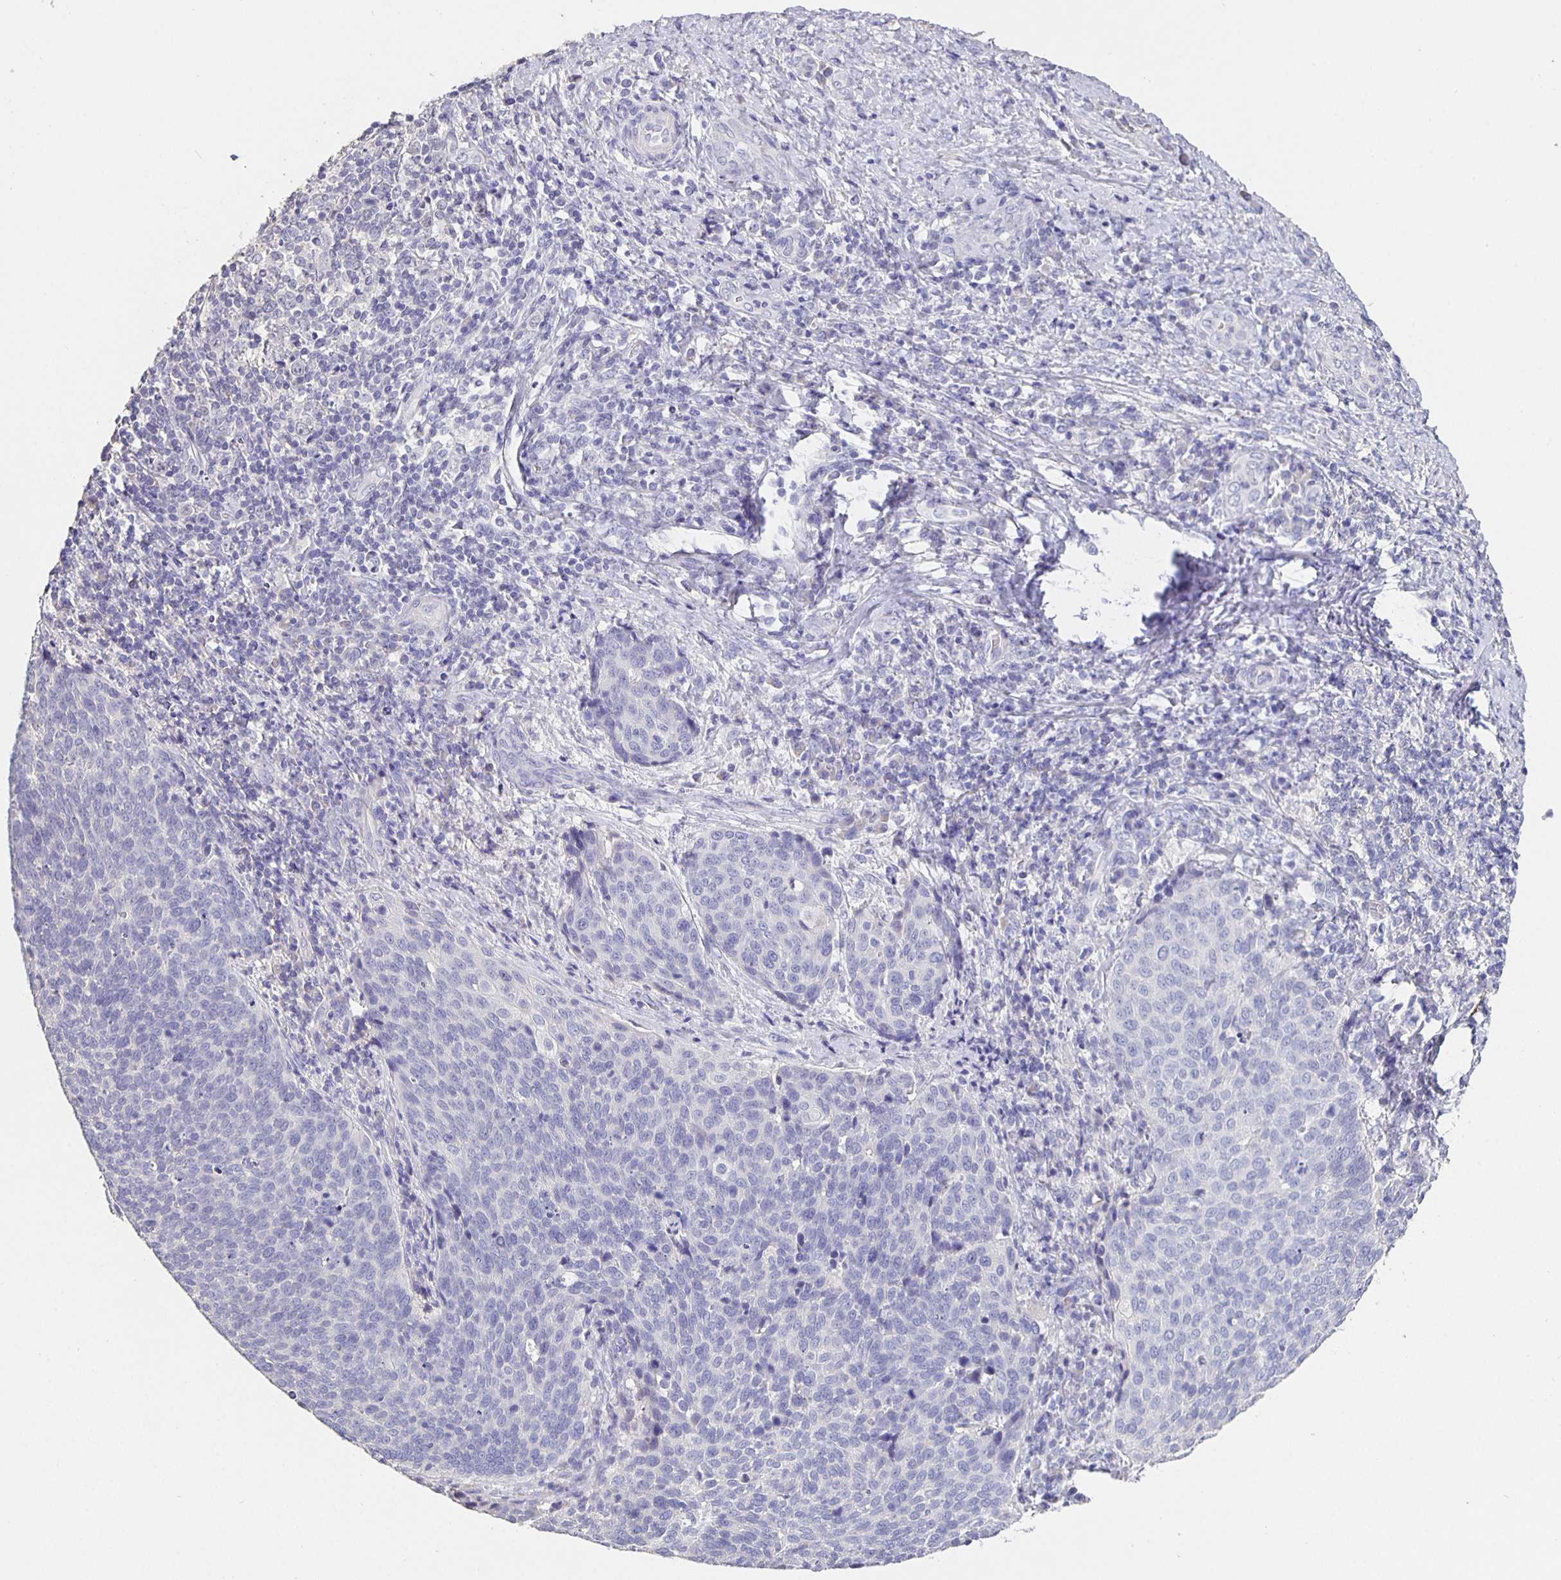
{"staining": {"intensity": "negative", "quantity": "none", "location": "none"}, "tissue": "cervical cancer", "cell_type": "Tumor cells", "image_type": "cancer", "snomed": [{"axis": "morphology", "description": "Squamous cell carcinoma, NOS"}, {"axis": "topography", "description": "Cervix"}], "caption": "Tumor cells are negative for brown protein staining in squamous cell carcinoma (cervical).", "gene": "CFAP74", "patient": {"sex": "female", "age": 34}}